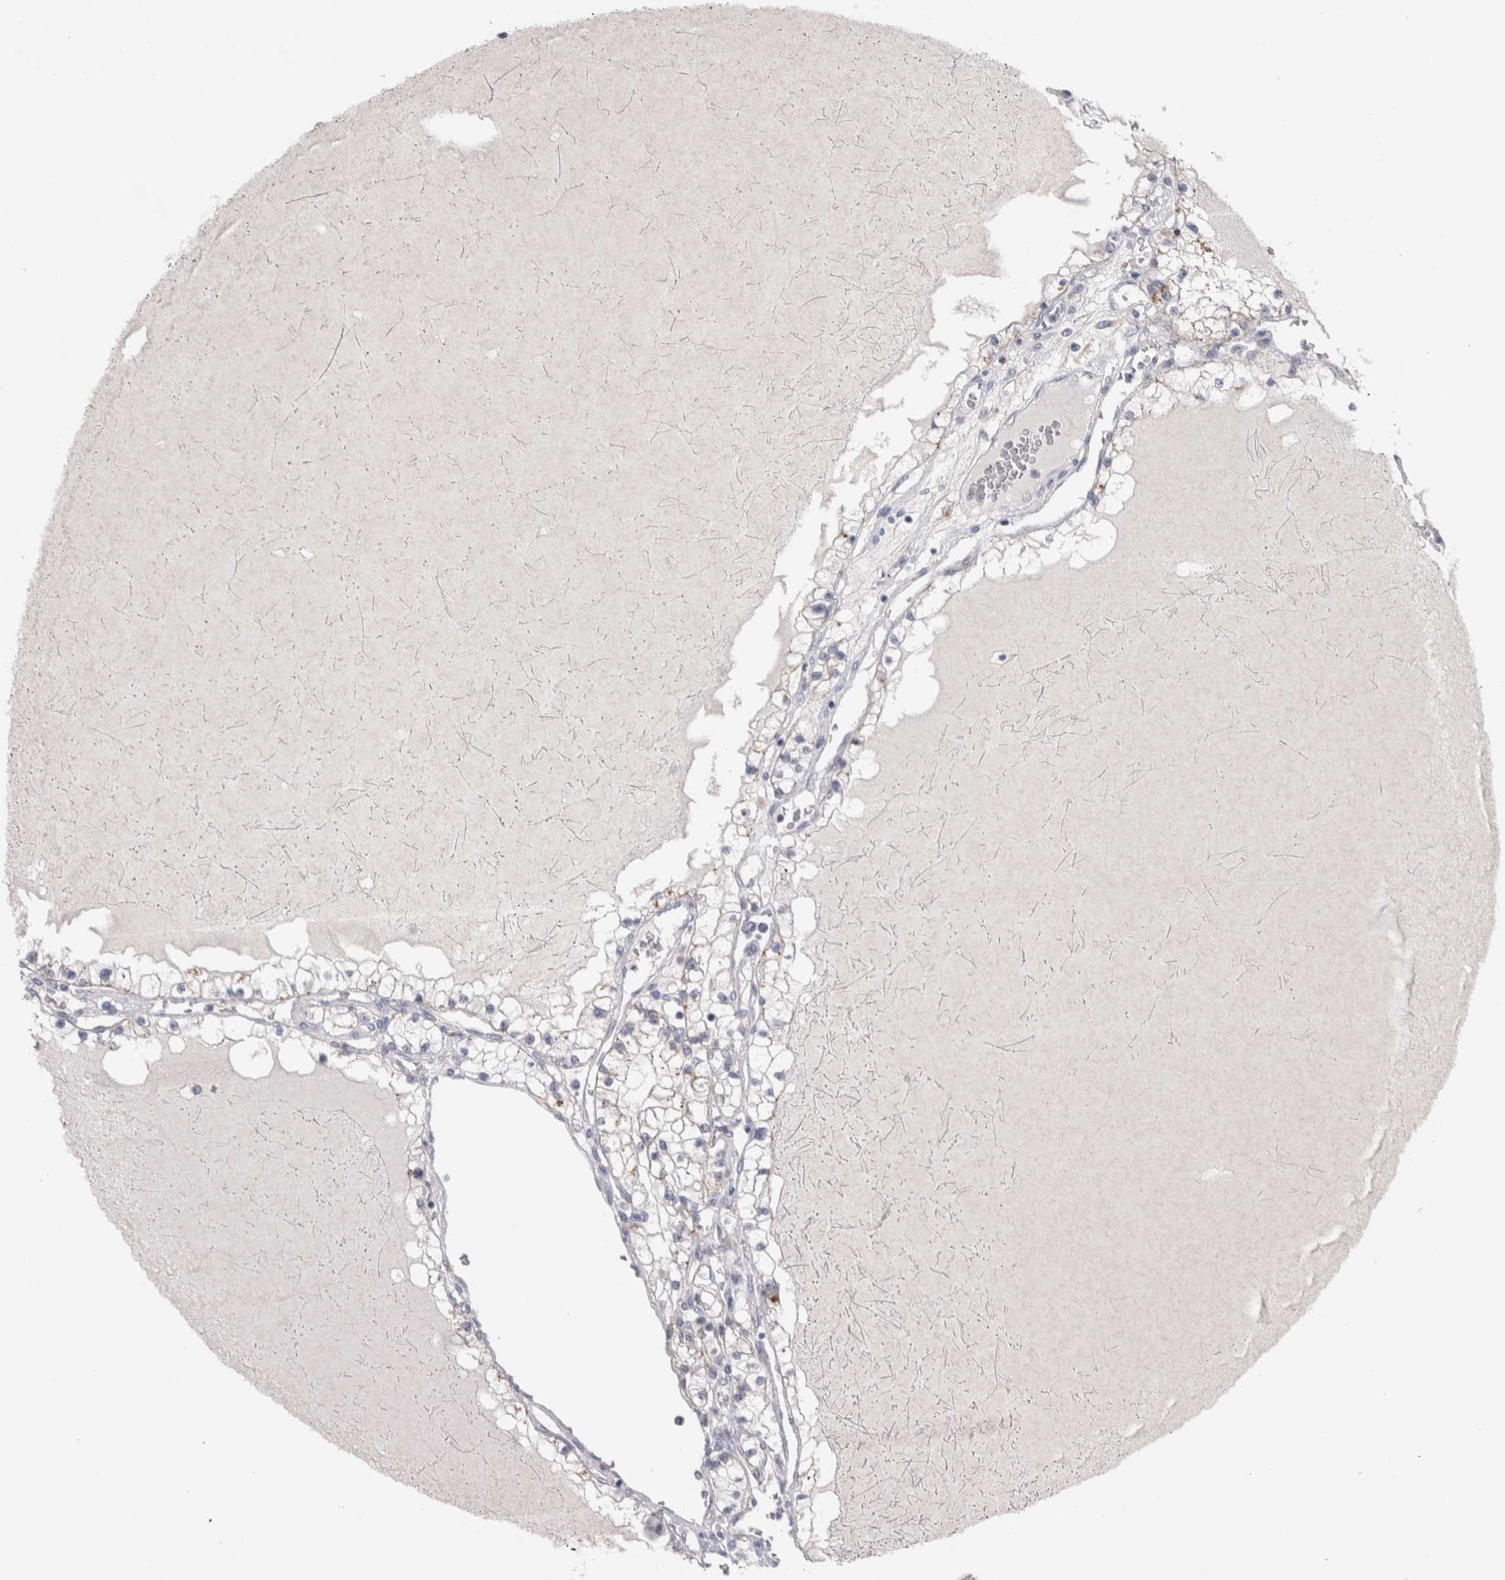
{"staining": {"intensity": "moderate", "quantity": "<25%", "location": "cytoplasmic/membranous"}, "tissue": "renal cancer", "cell_type": "Tumor cells", "image_type": "cancer", "snomed": [{"axis": "morphology", "description": "Adenocarcinoma, NOS"}, {"axis": "topography", "description": "Kidney"}], "caption": "Immunohistochemical staining of renal cancer displays low levels of moderate cytoplasmic/membranous protein staining in about <25% of tumor cells. (Brightfield microscopy of DAB IHC at high magnification).", "gene": "EPDR1", "patient": {"sex": "male", "age": 68}}